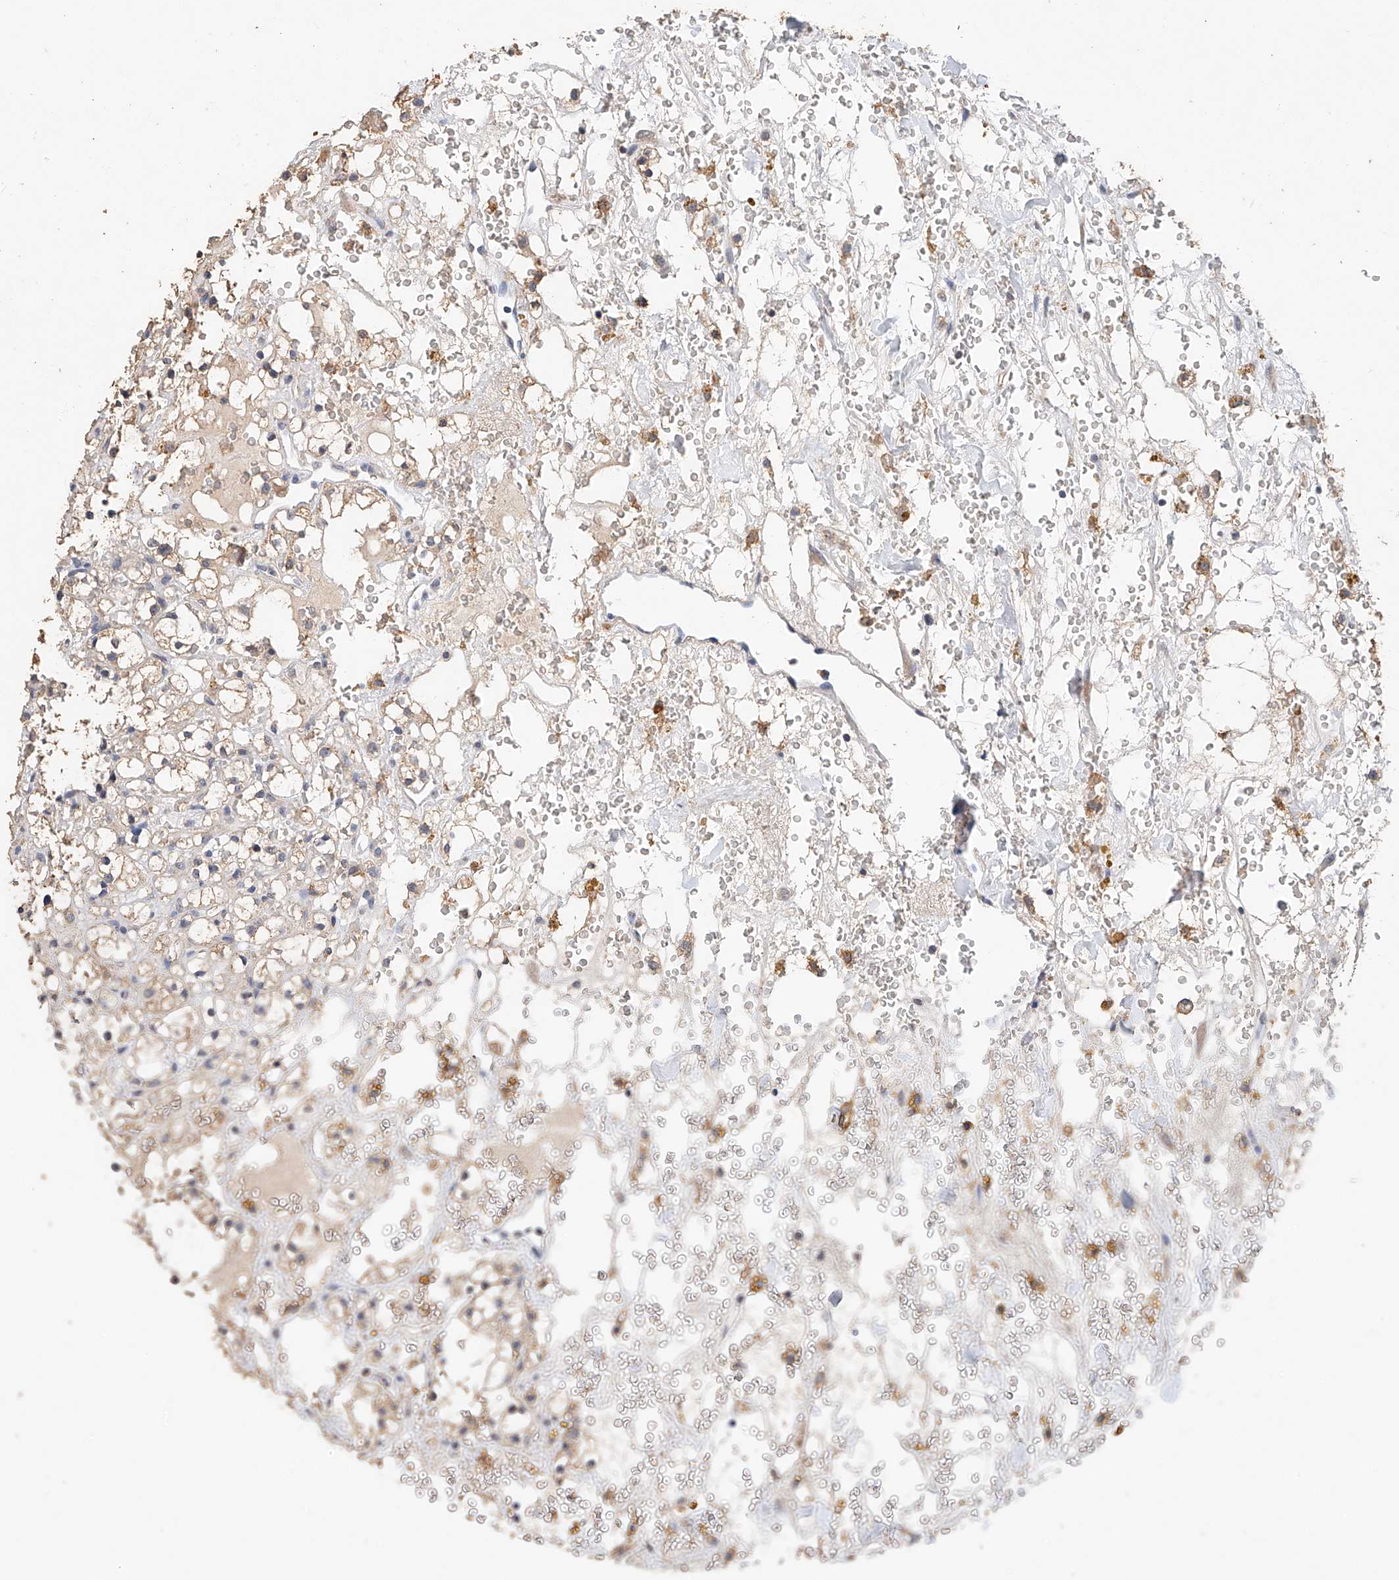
{"staining": {"intensity": "weak", "quantity": "<25%", "location": "cytoplasmic/membranous"}, "tissue": "renal cancer", "cell_type": "Tumor cells", "image_type": "cancer", "snomed": [{"axis": "morphology", "description": "Adenocarcinoma, NOS"}, {"axis": "topography", "description": "Kidney"}], "caption": "Immunohistochemistry (IHC) of human adenocarcinoma (renal) reveals no staining in tumor cells. The staining was performed using DAB to visualize the protein expression in brown, while the nuclei were stained in blue with hematoxylin (Magnification: 20x).", "gene": "CERS4", "patient": {"sex": "male", "age": 61}}